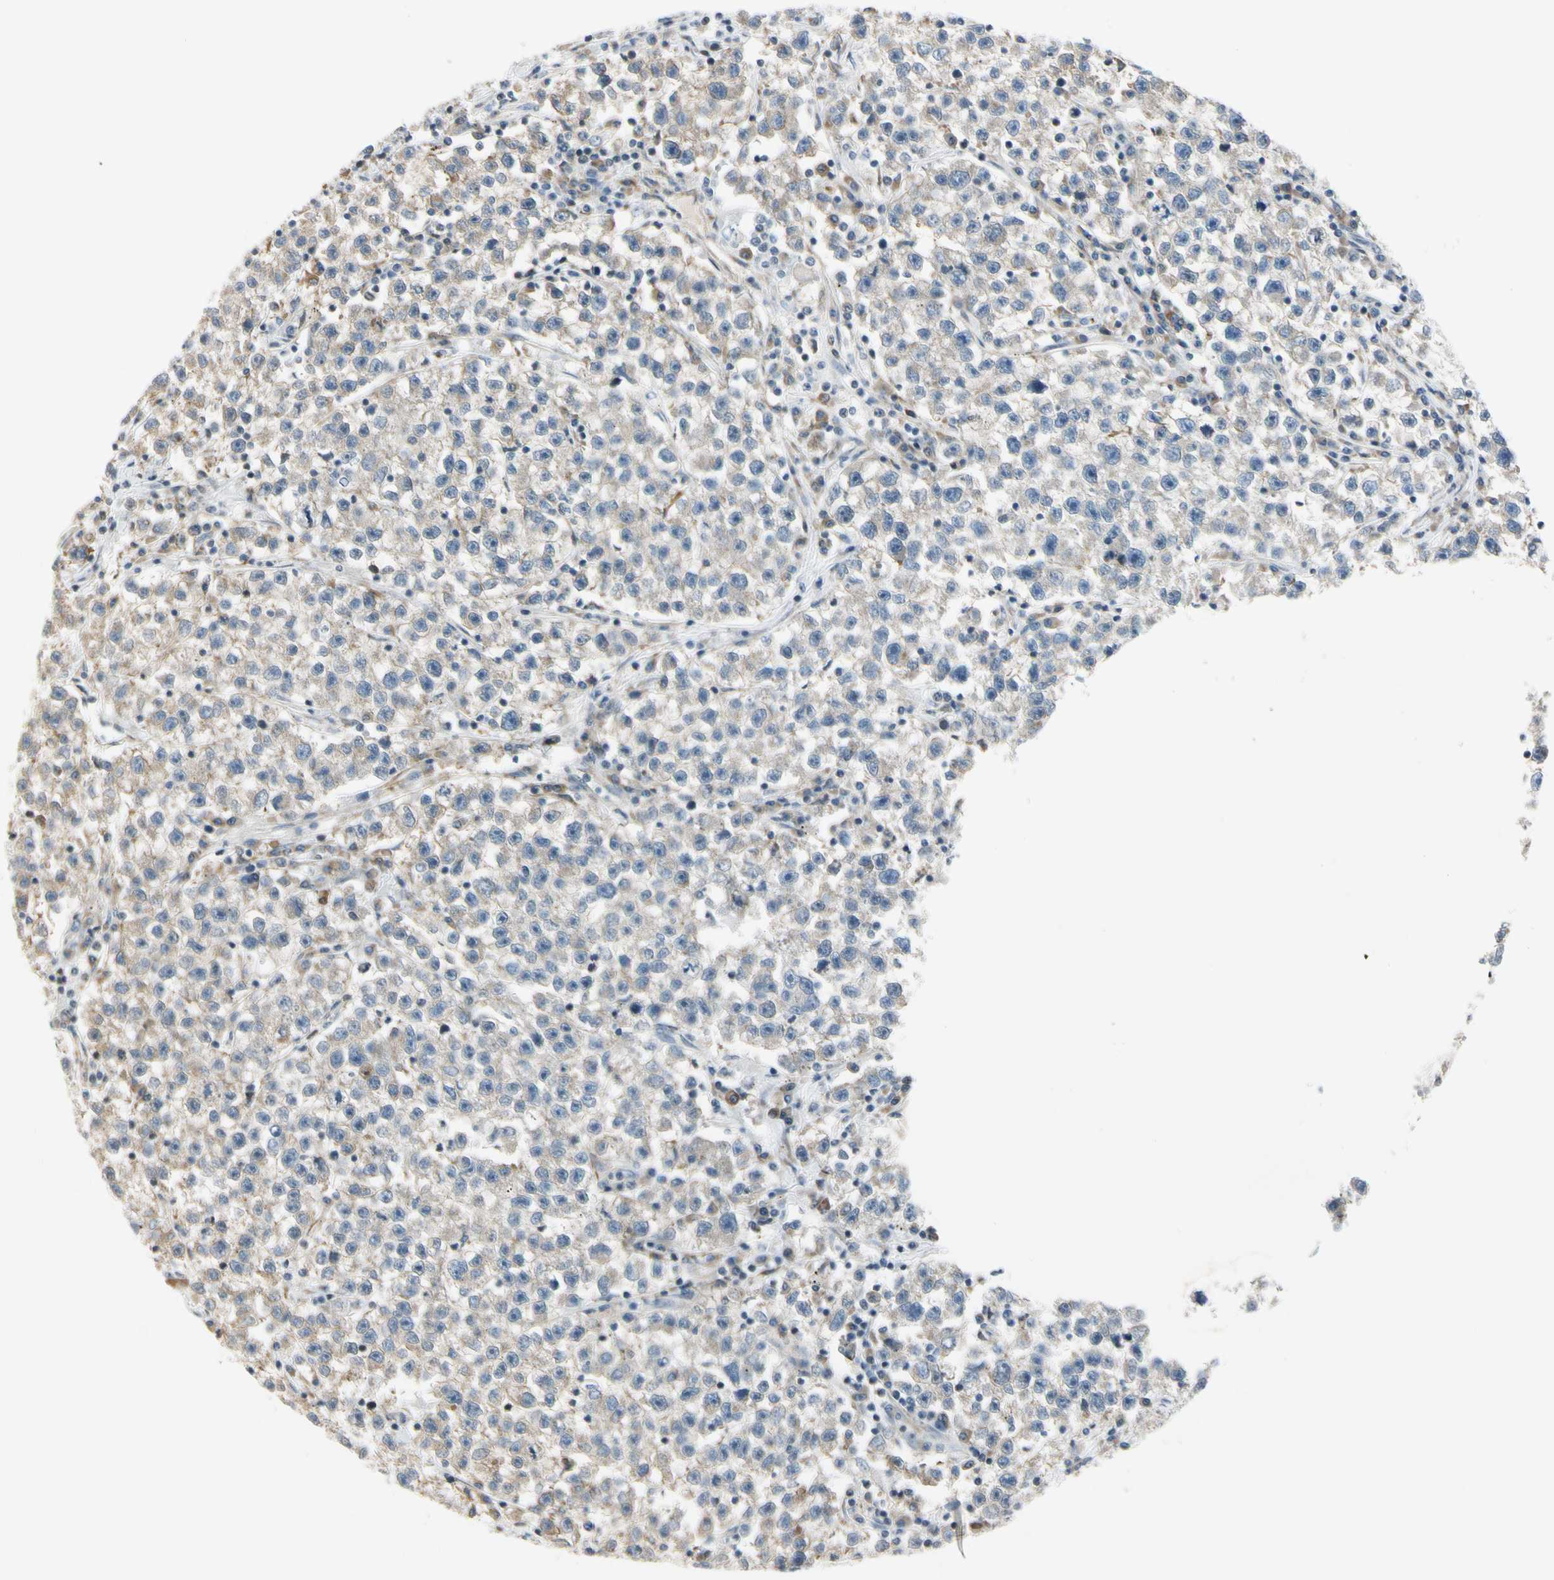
{"staining": {"intensity": "weak", "quantity": "<25%", "location": "cytoplasmic/membranous"}, "tissue": "testis cancer", "cell_type": "Tumor cells", "image_type": "cancer", "snomed": [{"axis": "morphology", "description": "Seminoma, NOS"}, {"axis": "topography", "description": "Testis"}], "caption": "Immunohistochemical staining of human testis seminoma demonstrates no significant staining in tumor cells.", "gene": "NPDC1", "patient": {"sex": "male", "age": 22}}